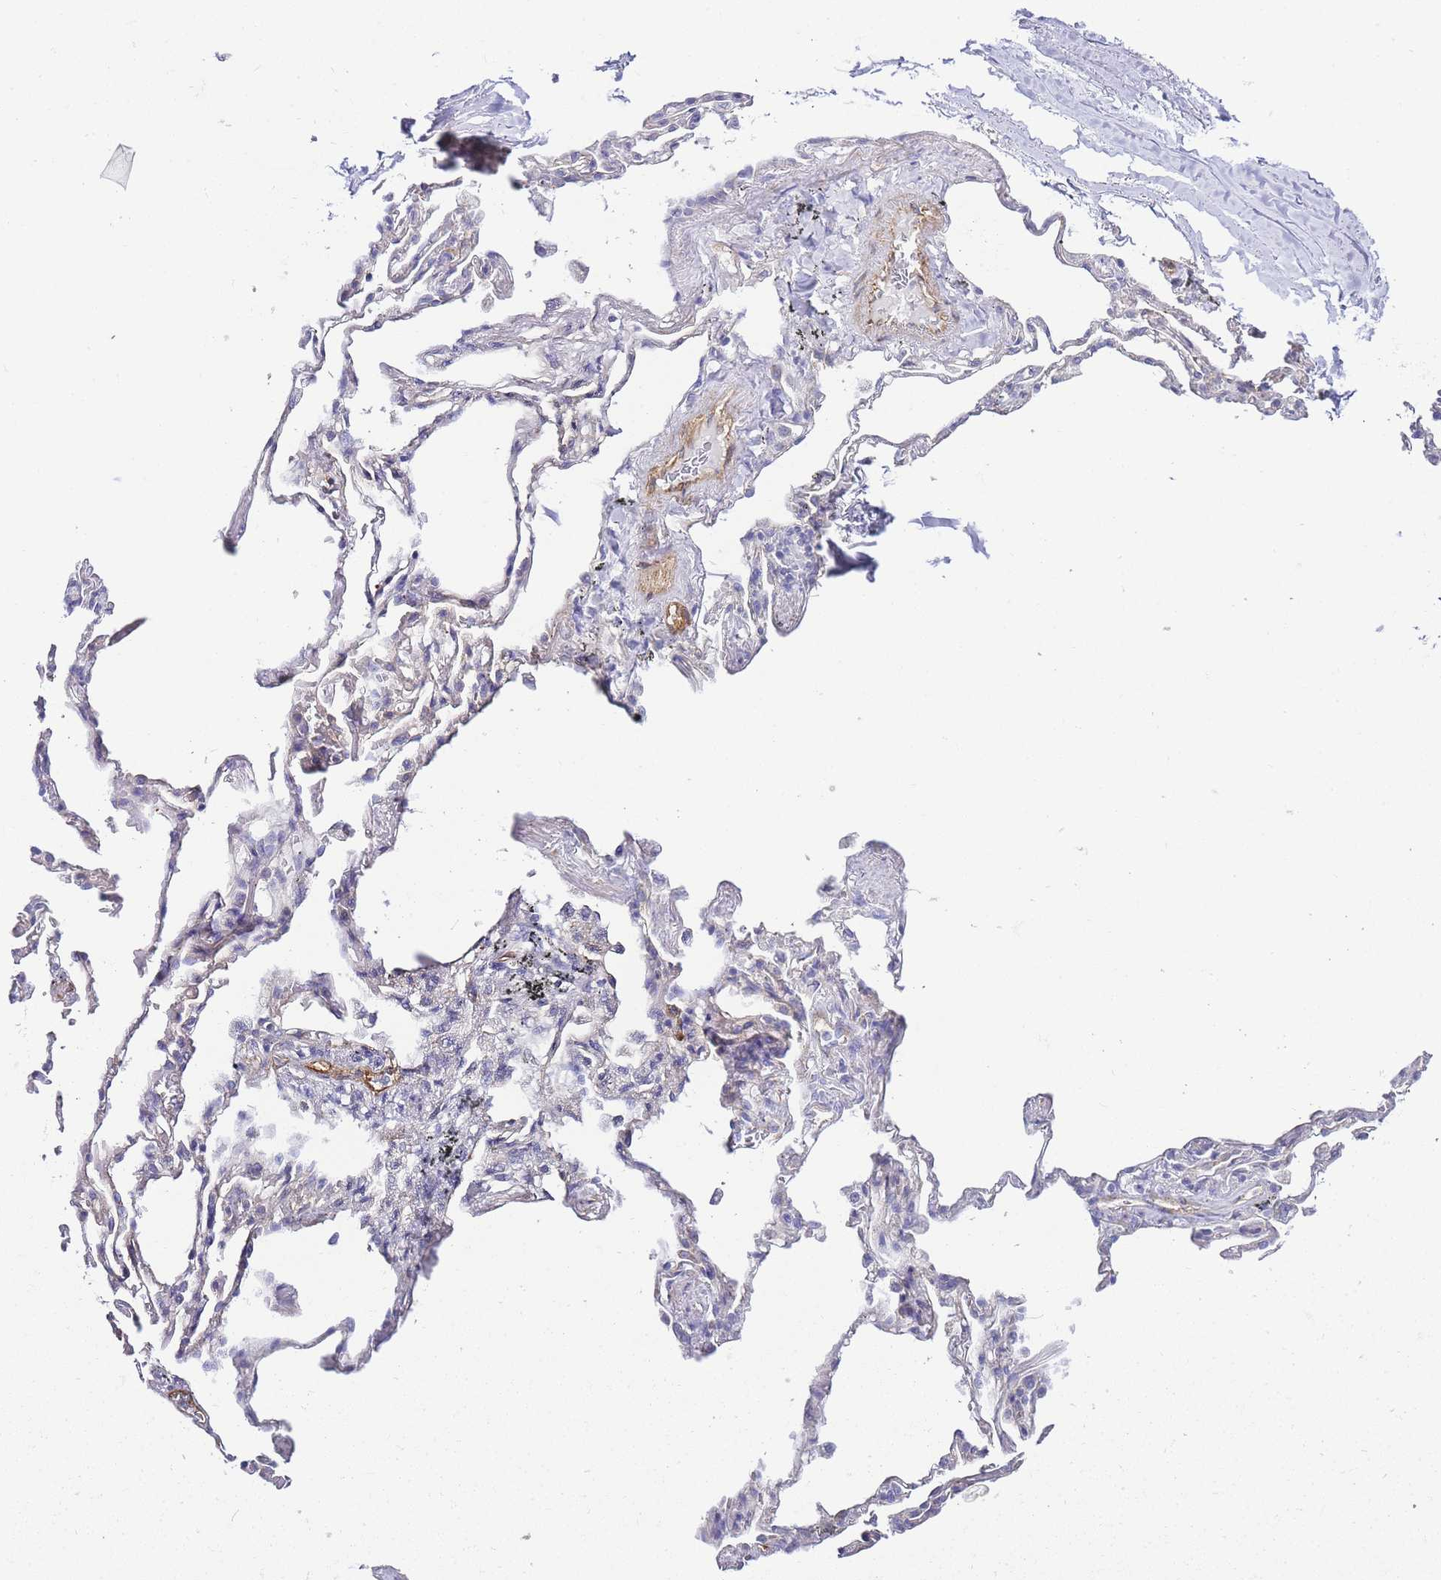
{"staining": {"intensity": "negative", "quantity": "none", "location": "none"}, "tissue": "adipose tissue", "cell_type": "Adipocytes", "image_type": "normal", "snomed": [{"axis": "morphology", "description": "Normal tissue, NOS"}, {"axis": "topography", "description": "Lymph node"}, {"axis": "topography", "description": "Bronchus"}], "caption": "Immunohistochemistry (IHC) image of normal adipose tissue stained for a protein (brown), which reveals no expression in adipocytes. Nuclei are stained in blue.", "gene": "PDCD7", "patient": {"sex": "male", "age": 63}}